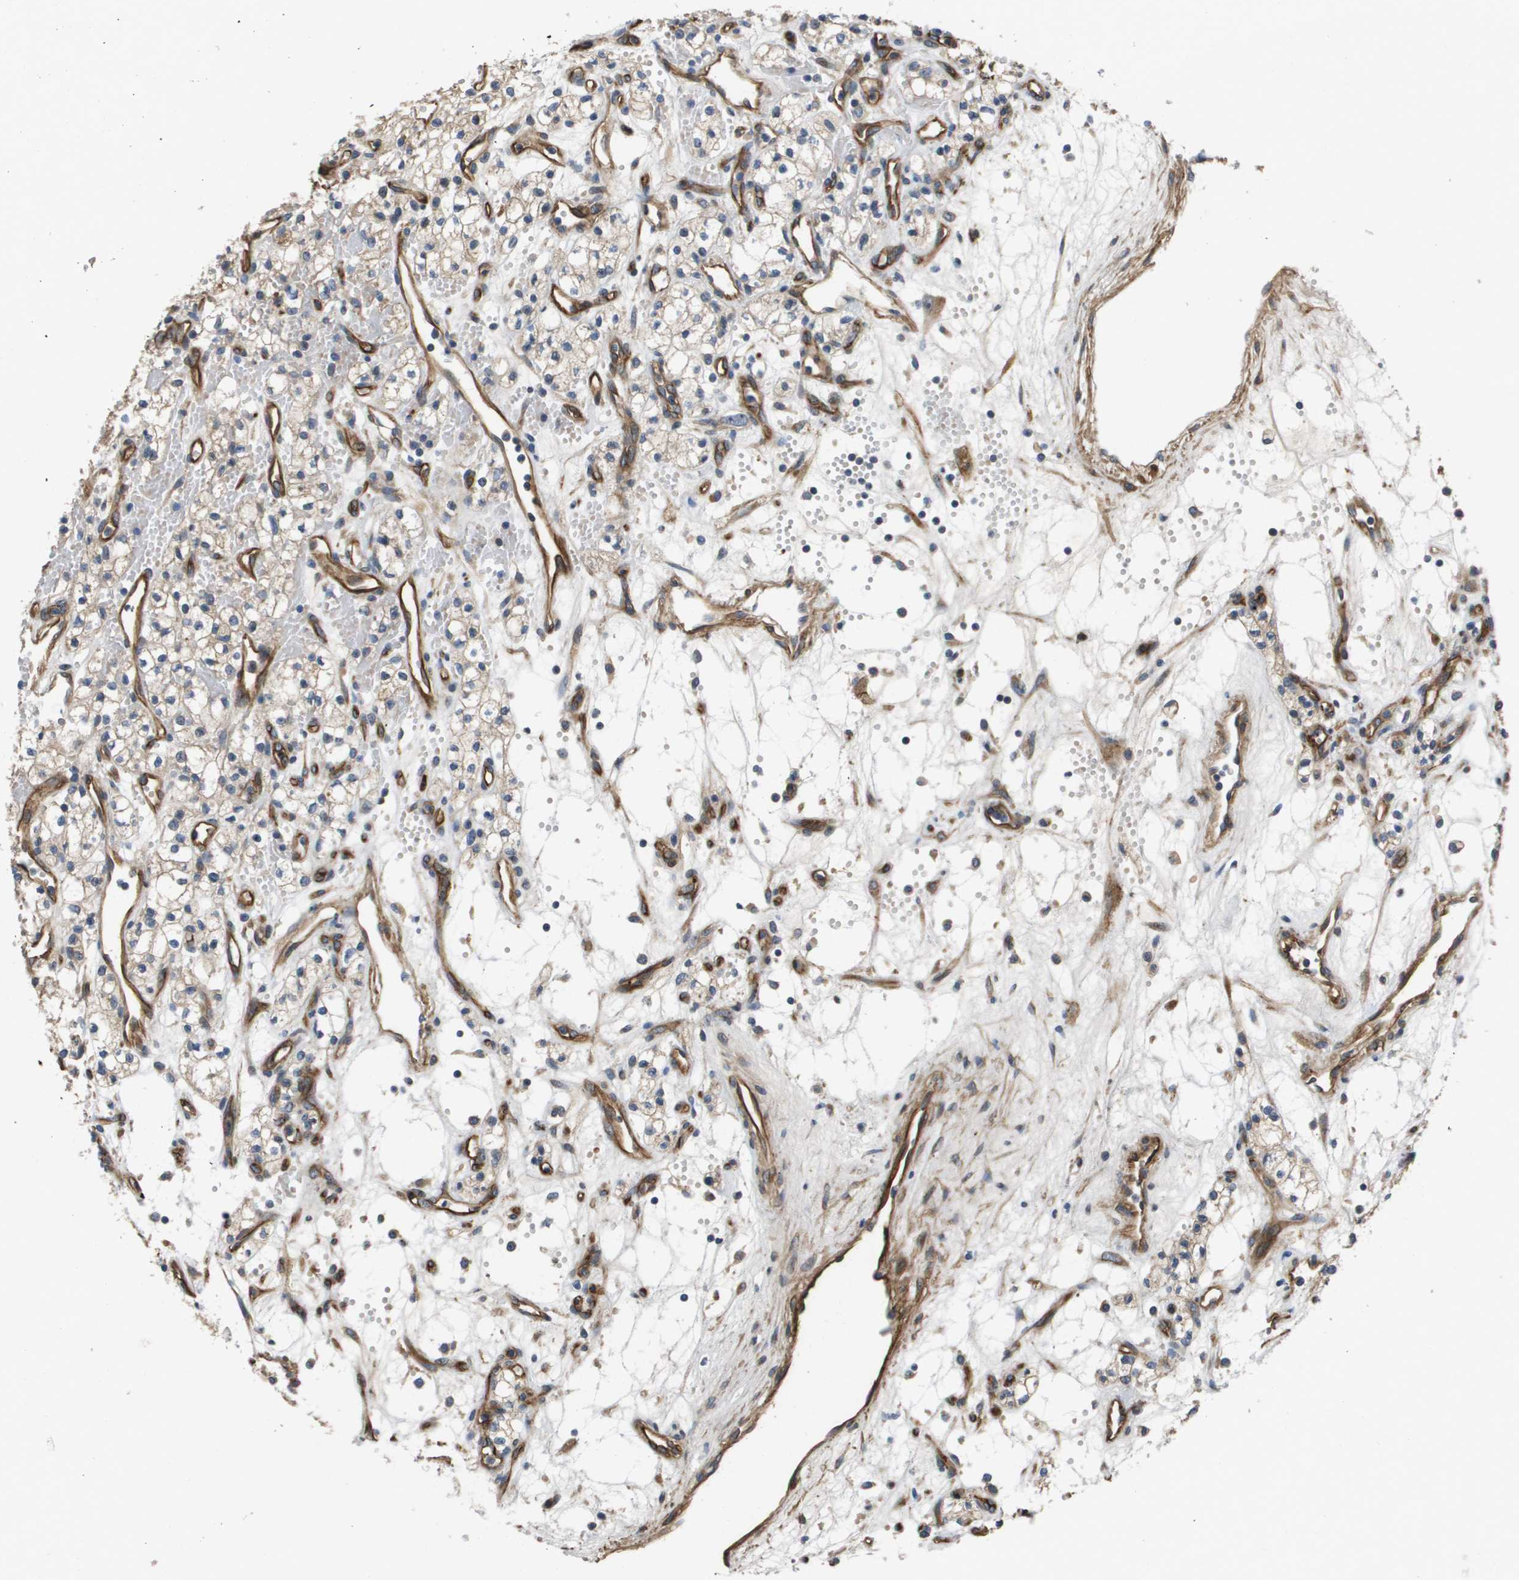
{"staining": {"intensity": "weak", "quantity": ">75%", "location": "cytoplasmic/membranous"}, "tissue": "renal cancer", "cell_type": "Tumor cells", "image_type": "cancer", "snomed": [{"axis": "morphology", "description": "Adenocarcinoma, NOS"}, {"axis": "topography", "description": "Kidney"}], "caption": "Renal cancer stained with IHC shows weak cytoplasmic/membranous positivity in approximately >75% of tumor cells.", "gene": "ENTPD2", "patient": {"sex": "male", "age": 59}}